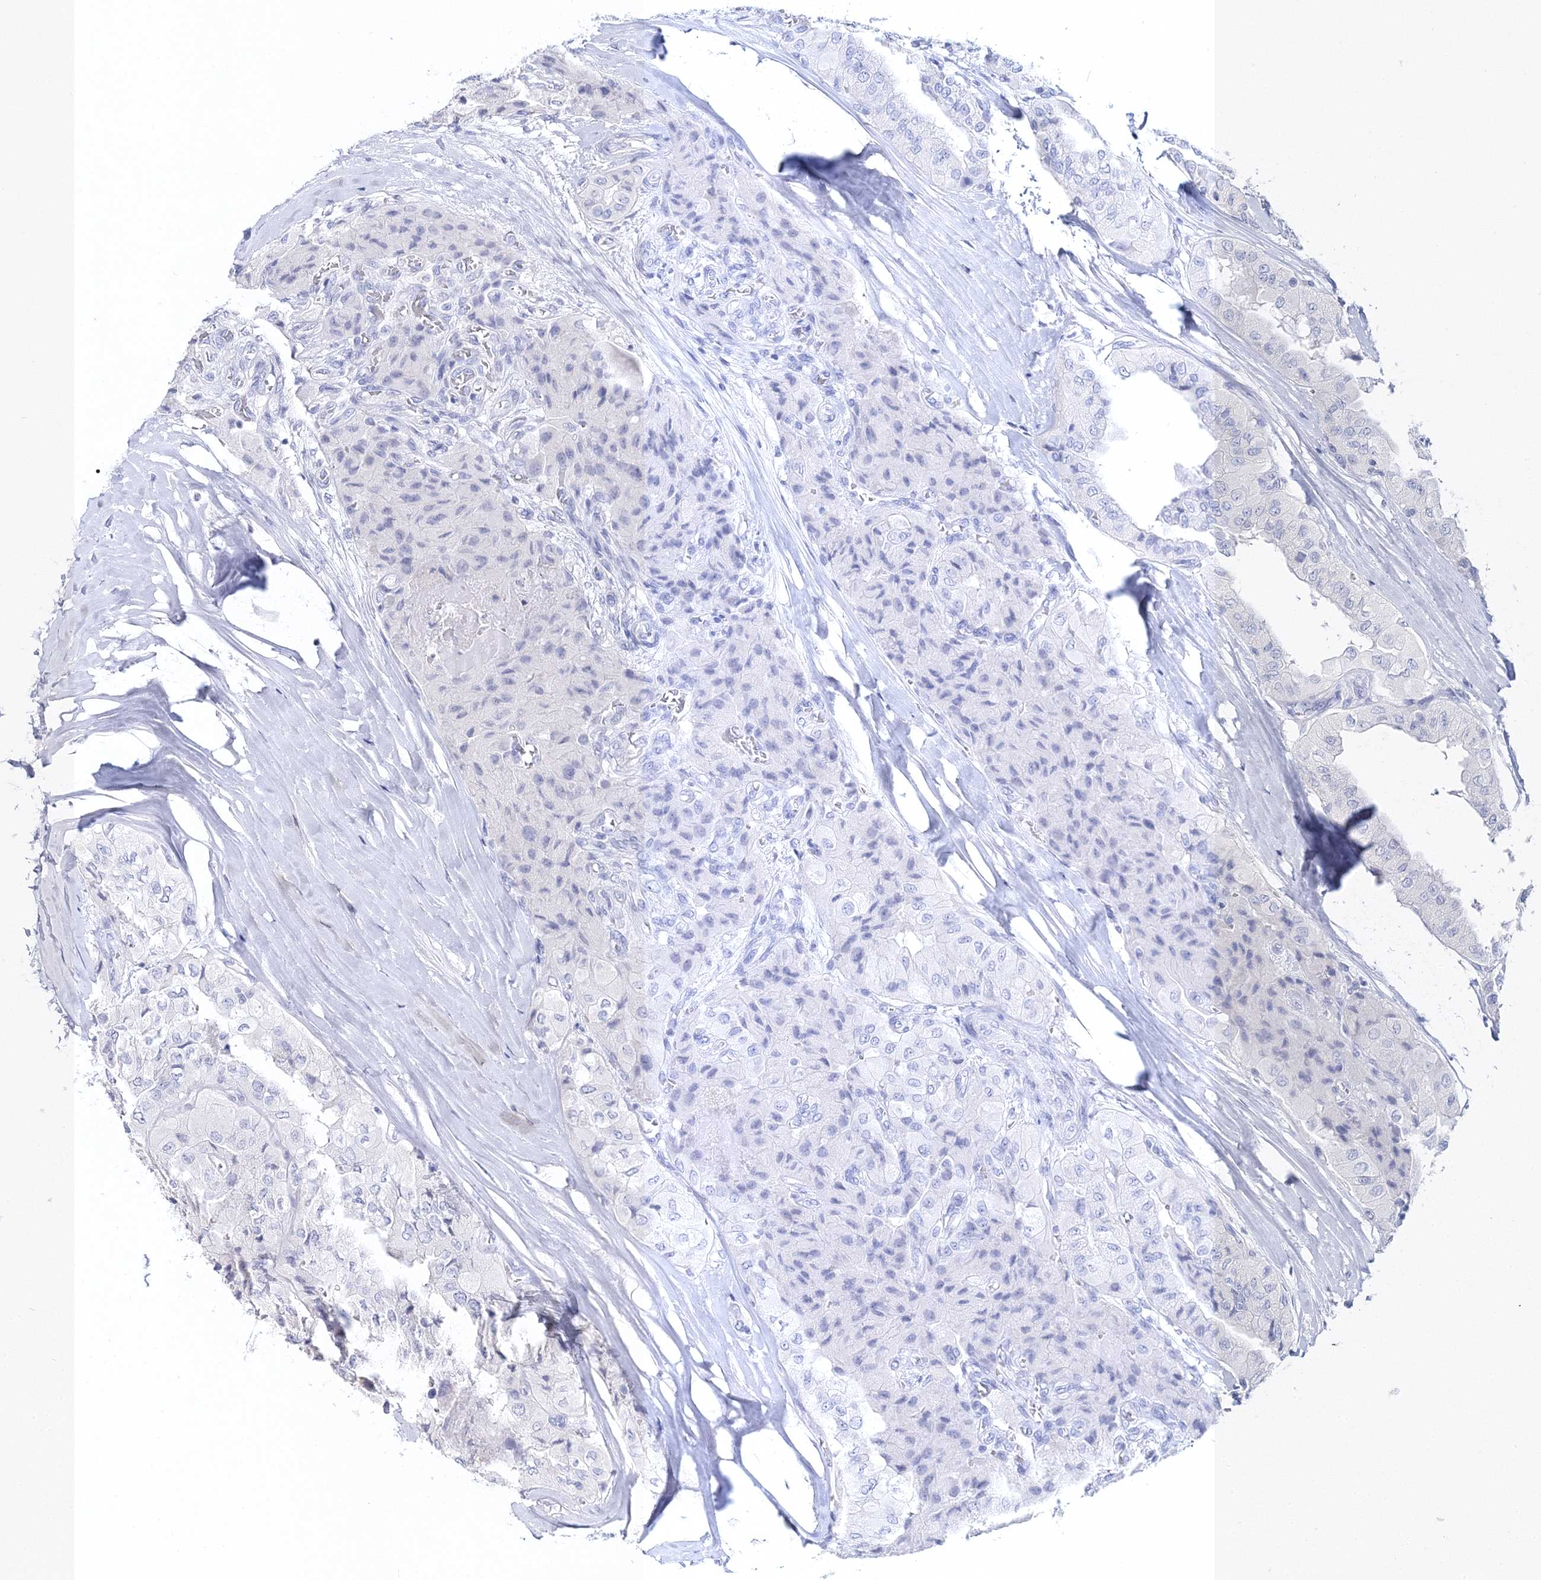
{"staining": {"intensity": "negative", "quantity": "none", "location": "none"}, "tissue": "thyroid cancer", "cell_type": "Tumor cells", "image_type": "cancer", "snomed": [{"axis": "morphology", "description": "Papillary adenocarcinoma, NOS"}, {"axis": "topography", "description": "Thyroid gland"}], "caption": "Tumor cells are negative for protein expression in human papillary adenocarcinoma (thyroid). Nuclei are stained in blue.", "gene": "MYOZ2", "patient": {"sex": "female", "age": 59}}